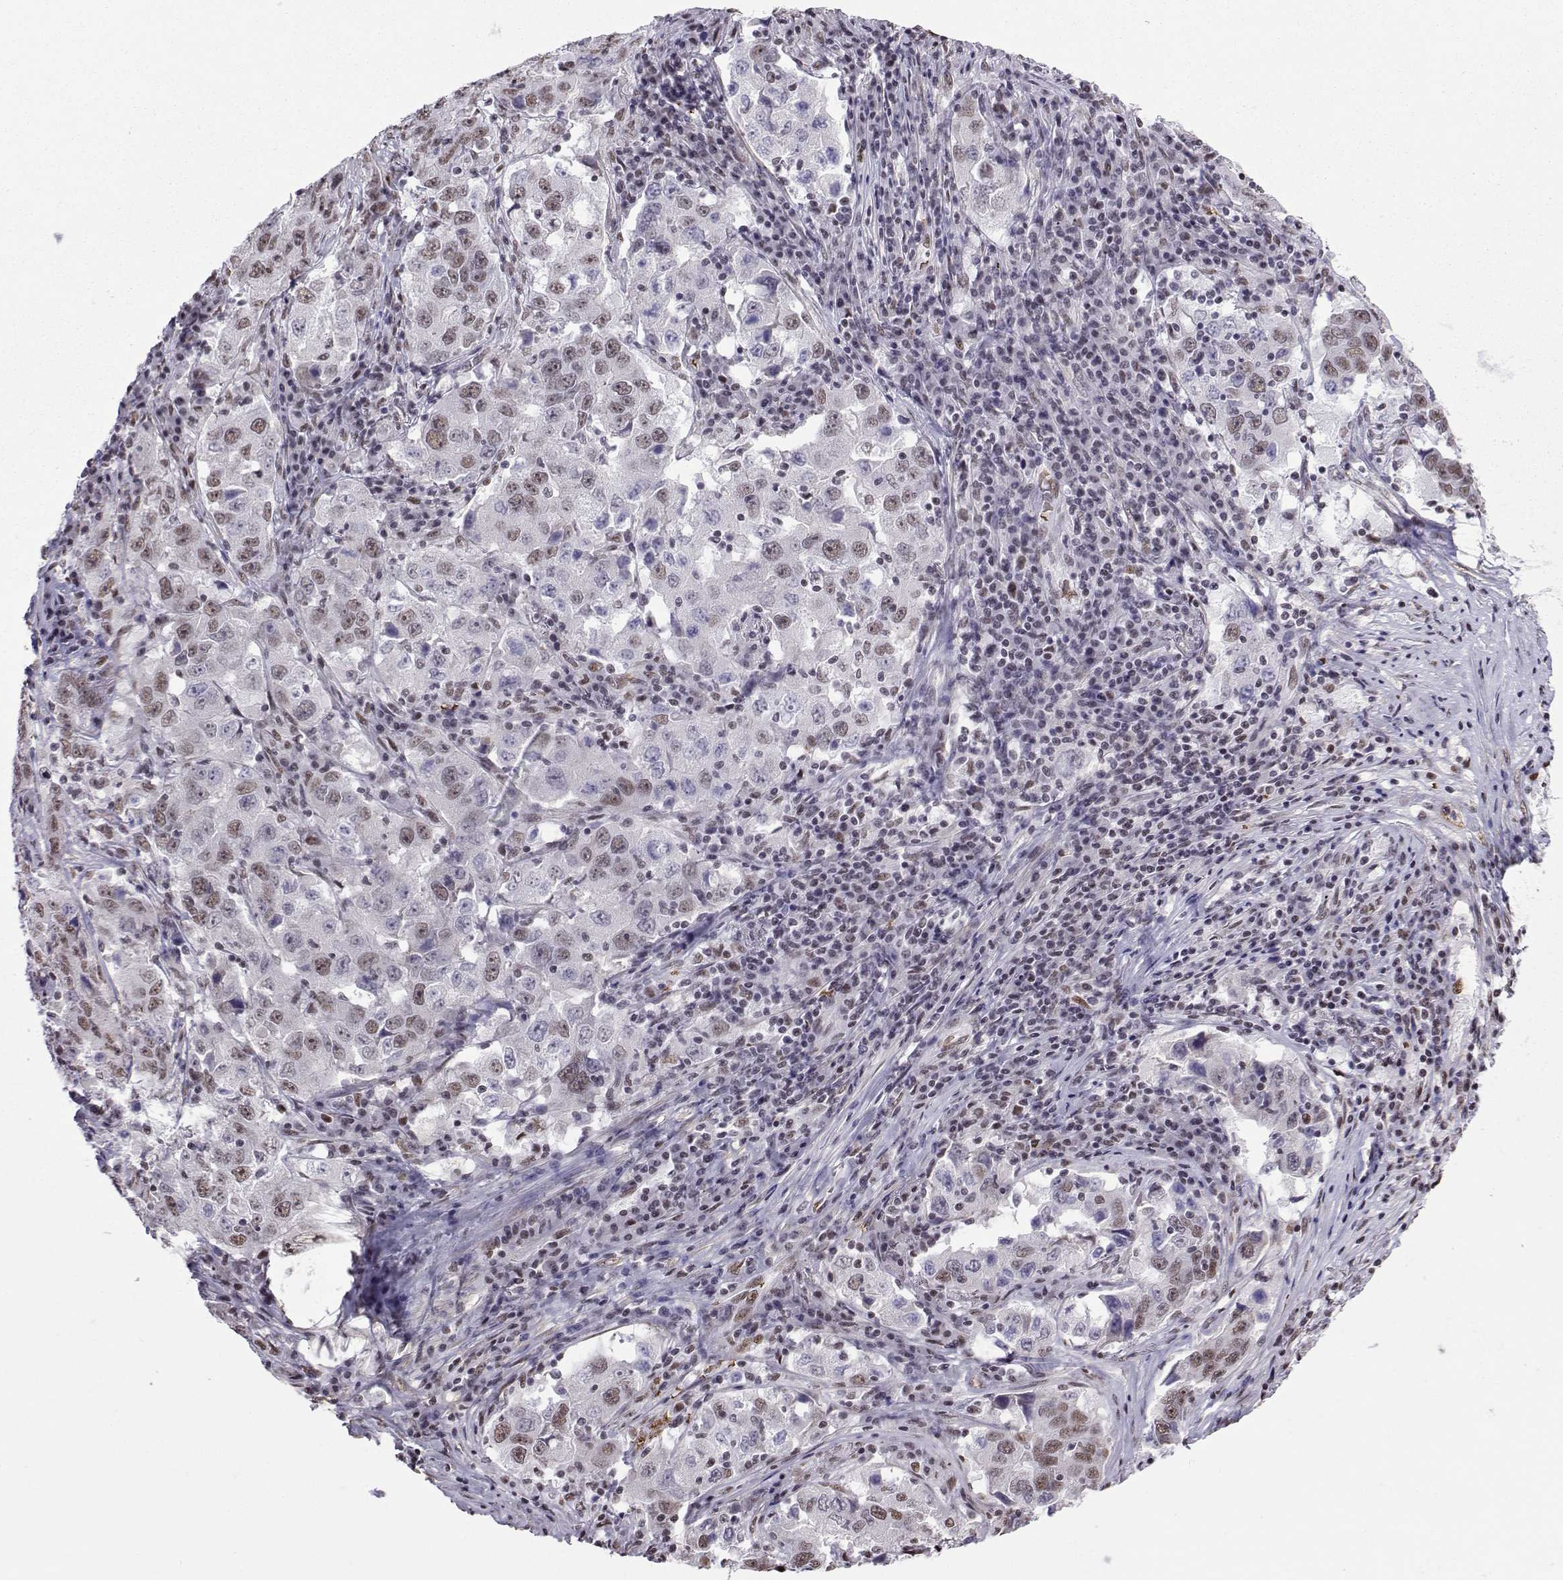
{"staining": {"intensity": "weak", "quantity": ">75%", "location": "nuclear"}, "tissue": "lung cancer", "cell_type": "Tumor cells", "image_type": "cancer", "snomed": [{"axis": "morphology", "description": "Adenocarcinoma, NOS"}, {"axis": "topography", "description": "Lung"}], "caption": "DAB immunohistochemical staining of lung cancer exhibits weak nuclear protein expression in about >75% of tumor cells.", "gene": "CCNK", "patient": {"sex": "male", "age": 73}}